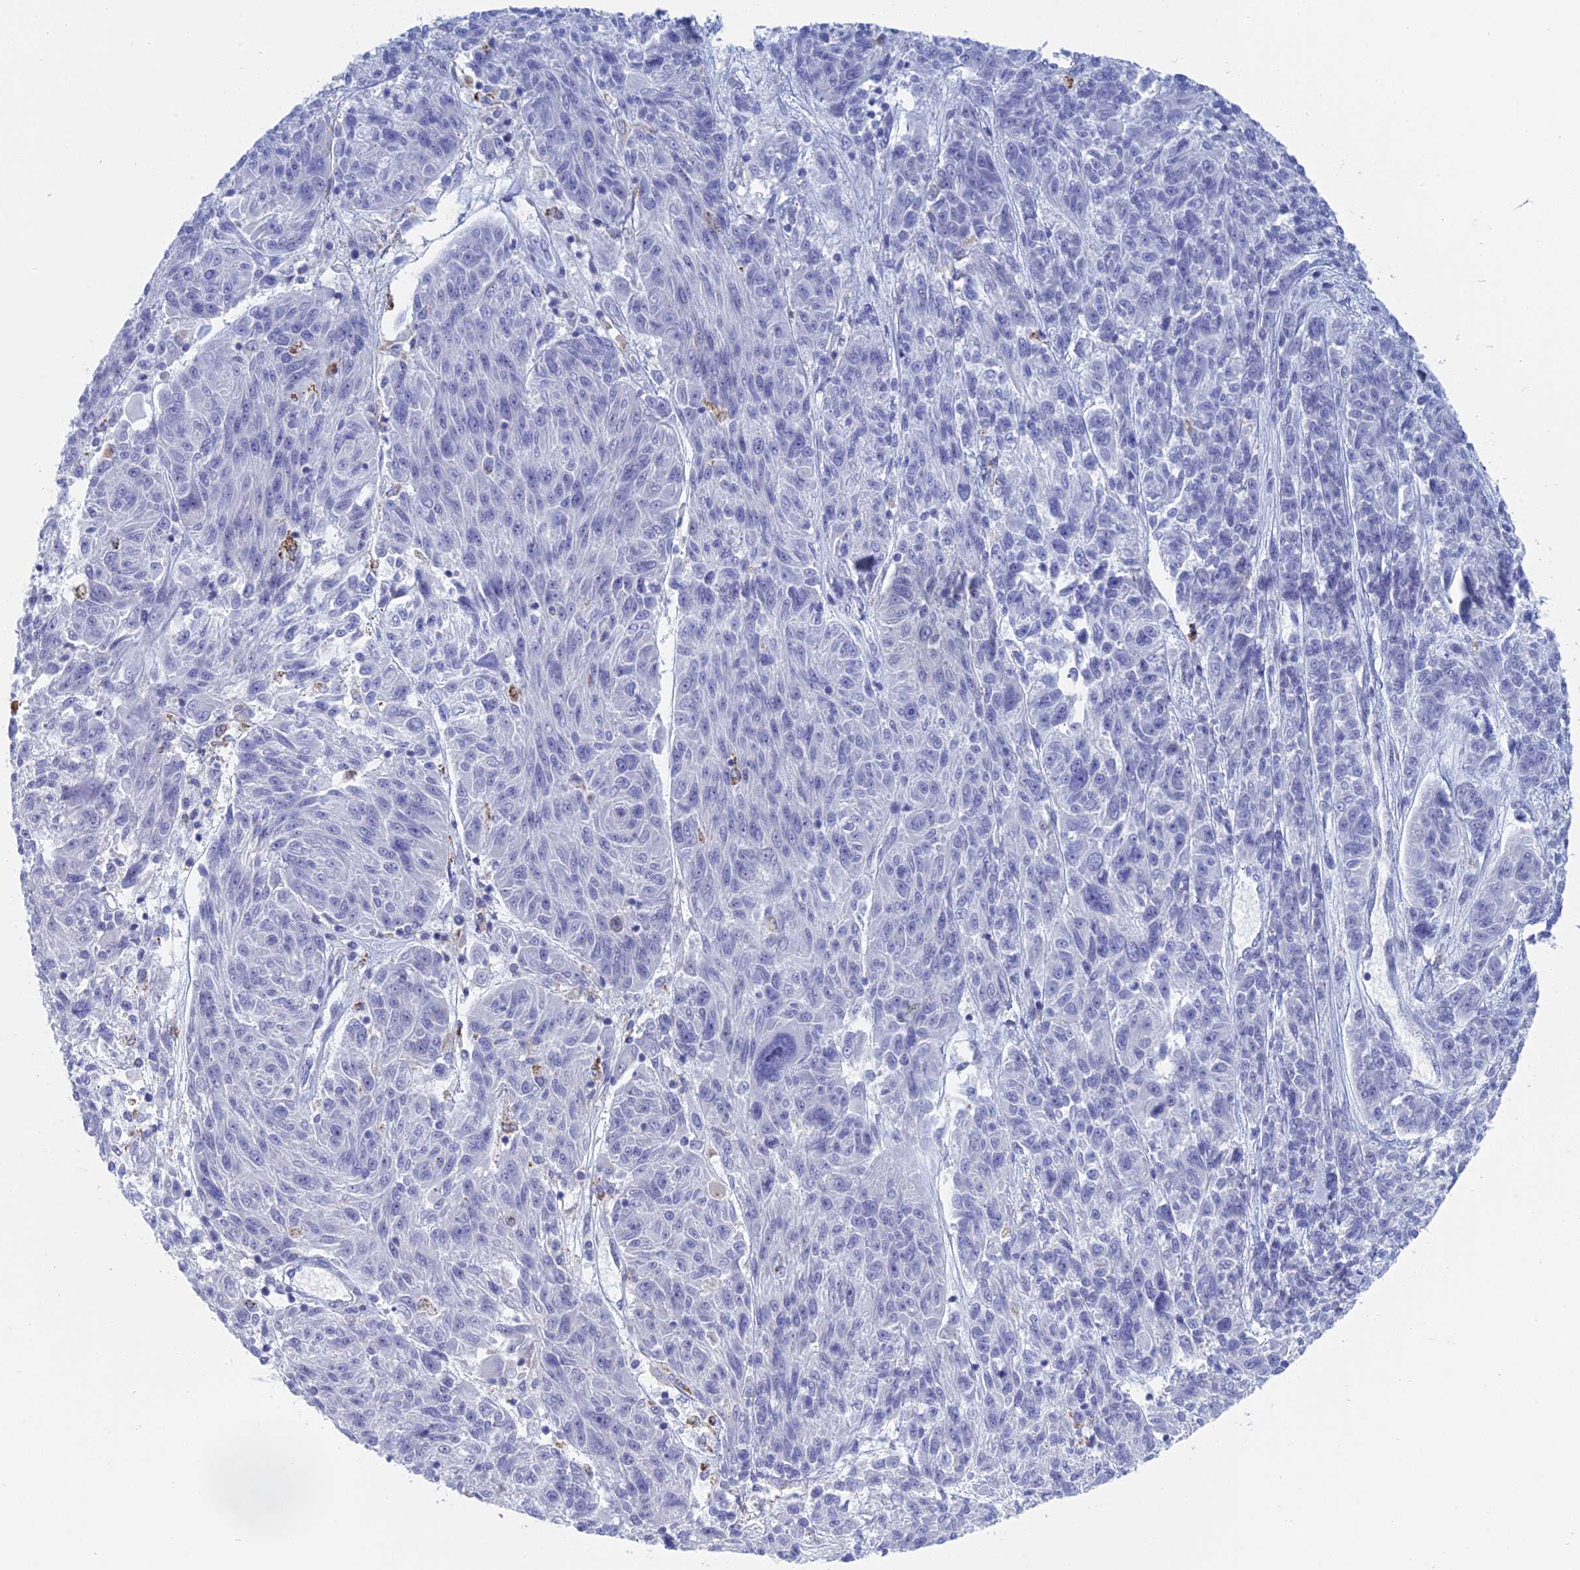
{"staining": {"intensity": "negative", "quantity": "none", "location": "none"}, "tissue": "melanoma", "cell_type": "Tumor cells", "image_type": "cancer", "snomed": [{"axis": "morphology", "description": "Malignant melanoma, NOS"}, {"axis": "topography", "description": "Skin"}], "caption": "Tumor cells show no significant protein expression in melanoma.", "gene": "ALMS1", "patient": {"sex": "male", "age": 53}}